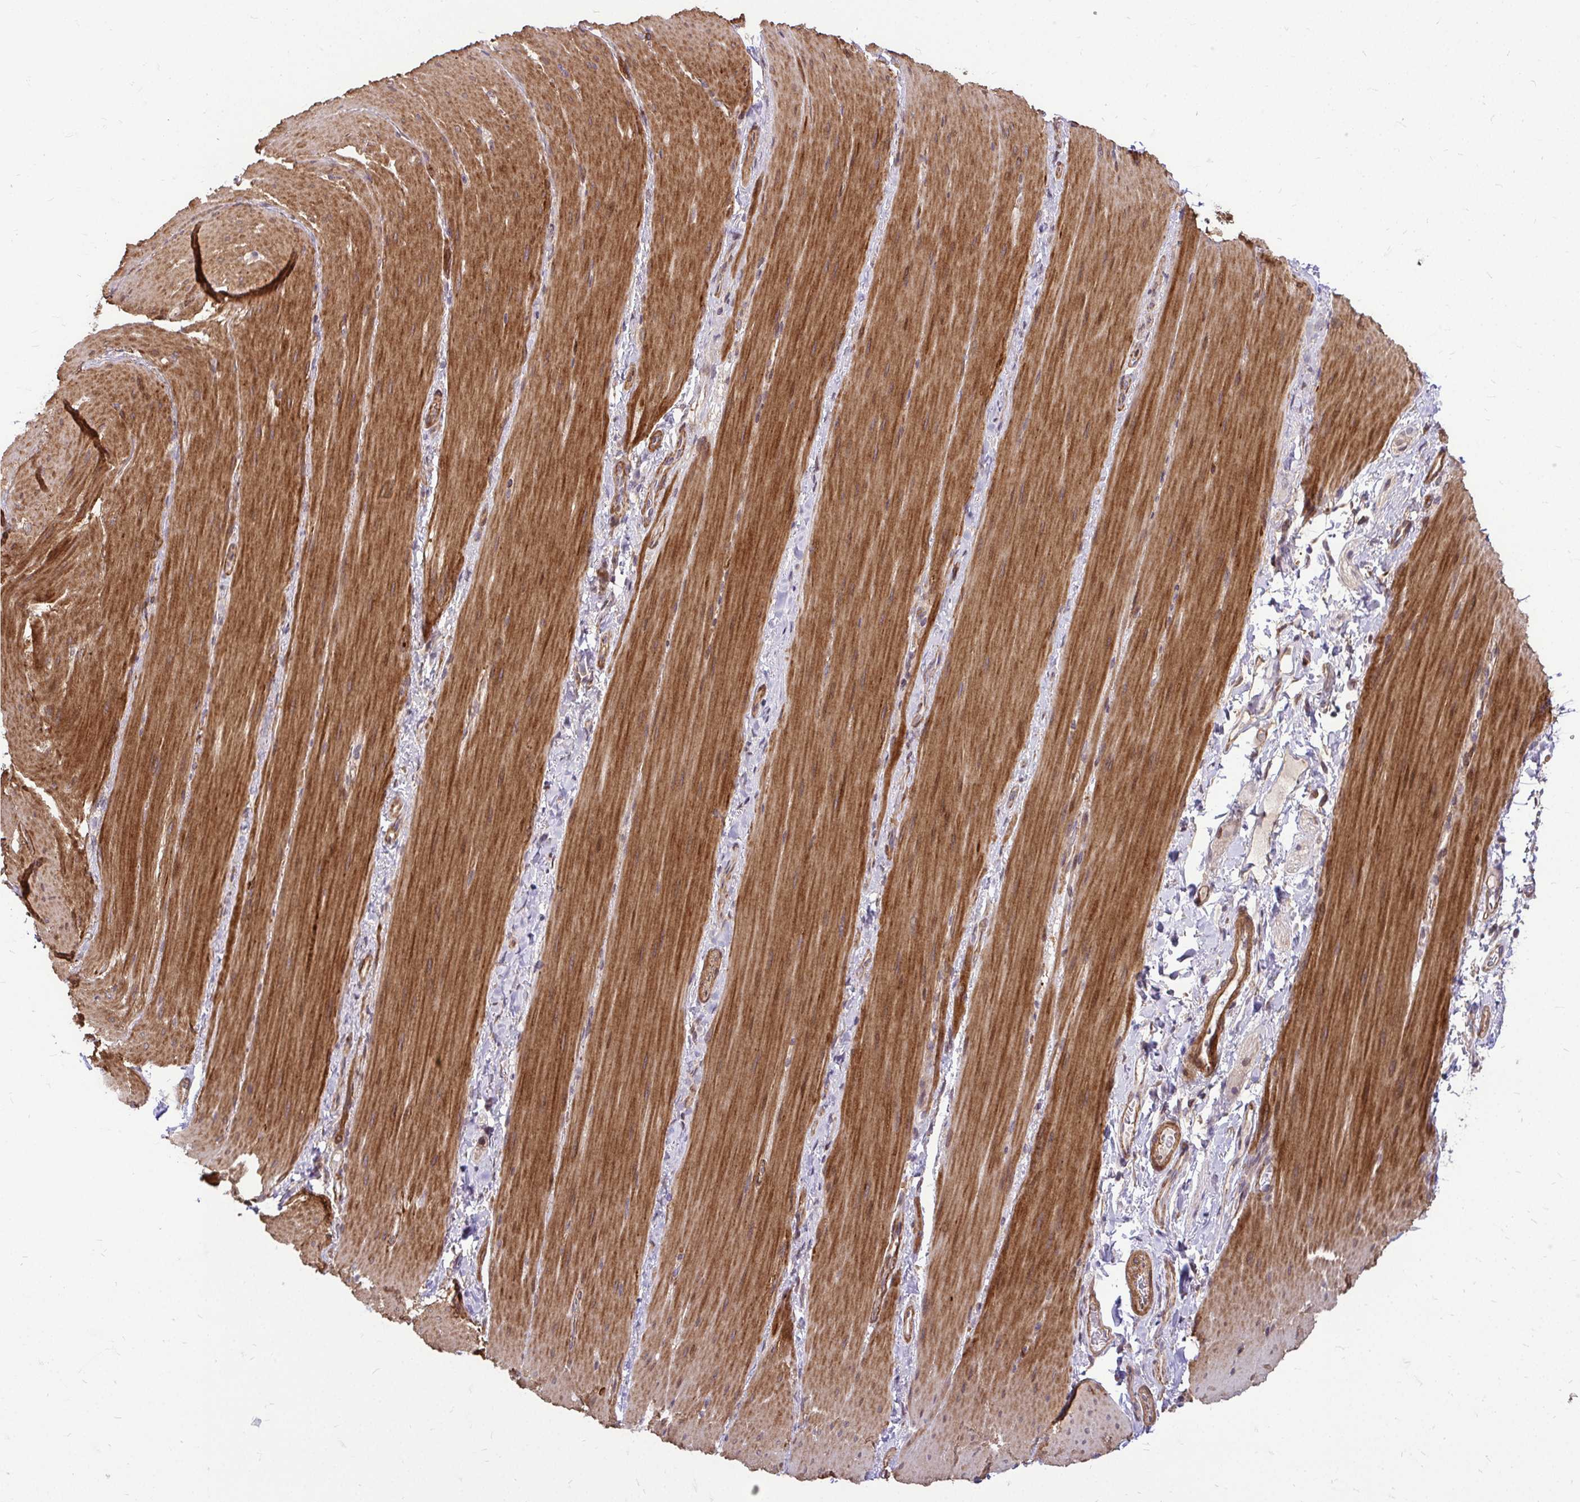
{"staining": {"intensity": "strong", "quantity": ">75%", "location": "cytoplasmic/membranous"}, "tissue": "smooth muscle", "cell_type": "Smooth muscle cells", "image_type": "normal", "snomed": [{"axis": "morphology", "description": "Normal tissue, NOS"}, {"axis": "topography", "description": "Smooth muscle"}, {"axis": "topography", "description": "Colon"}], "caption": "Immunohistochemistry image of normal human smooth muscle stained for a protein (brown), which reveals high levels of strong cytoplasmic/membranous expression in approximately >75% of smooth muscle cells.", "gene": "TRIP6", "patient": {"sex": "male", "age": 73}}